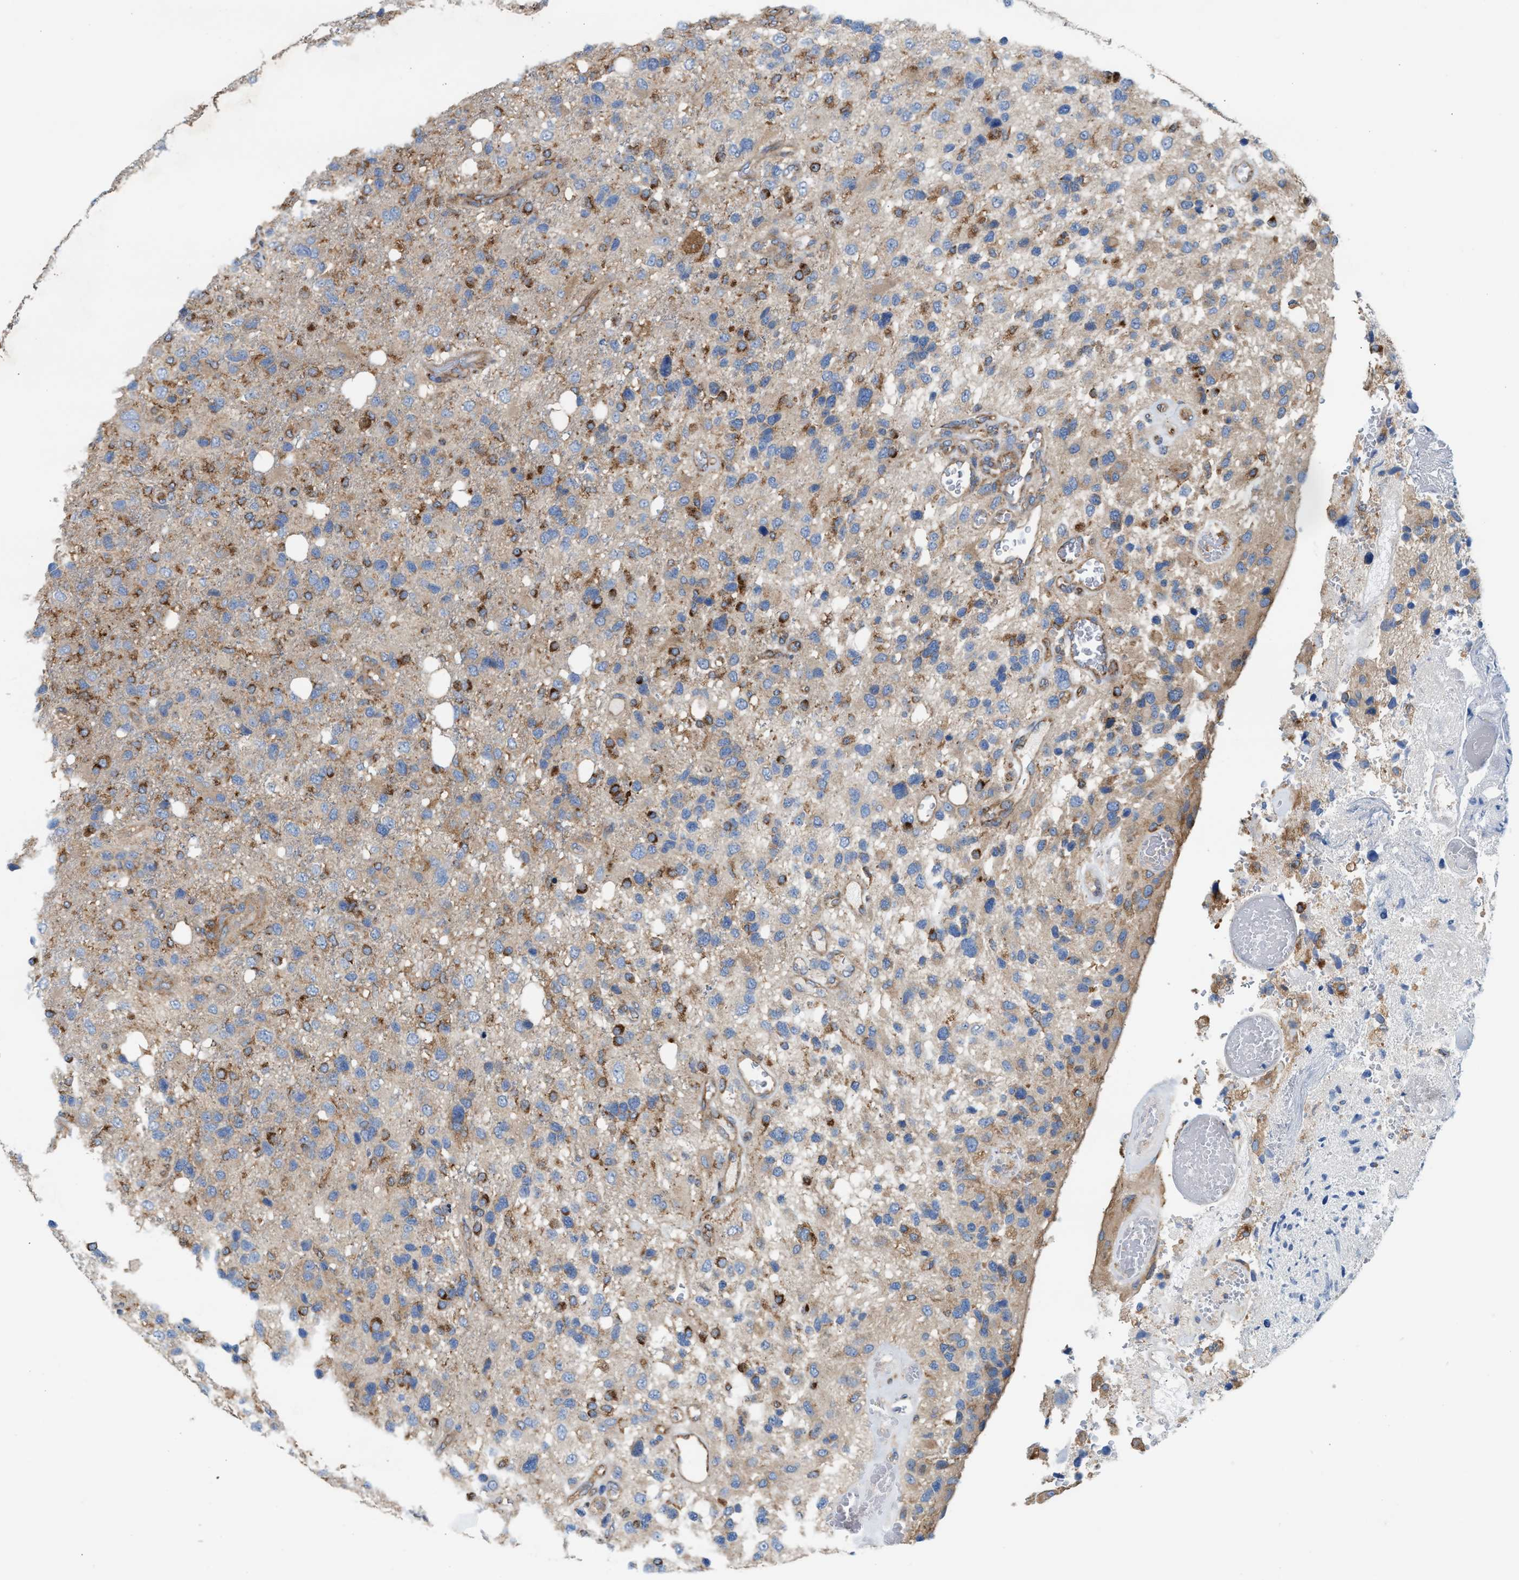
{"staining": {"intensity": "strong", "quantity": "<25%", "location": "cytoplasmic/membranous"}, "tissue": "glioma", "cell_type": "Tumor cells", "image_type": "cancer", "snomed": [{"axis": "morphology", "description": "Glioma, malignant, High grade"}, {"axis": "topography", "description": "Brain"}], "caption": "High-magnification brightfield microscopy of malignant glioma (high-grade) stained with DAB (3,3'-diaminobenzidine) (brown) and counterstained with hematoxylin (blue). tumor cells exhibit strong cytoplasmic/membranous staining is appreciated in approximately<25% of cells.", "gene": "TBC1D15", "patient": {"sex": "female", "age": 58}}